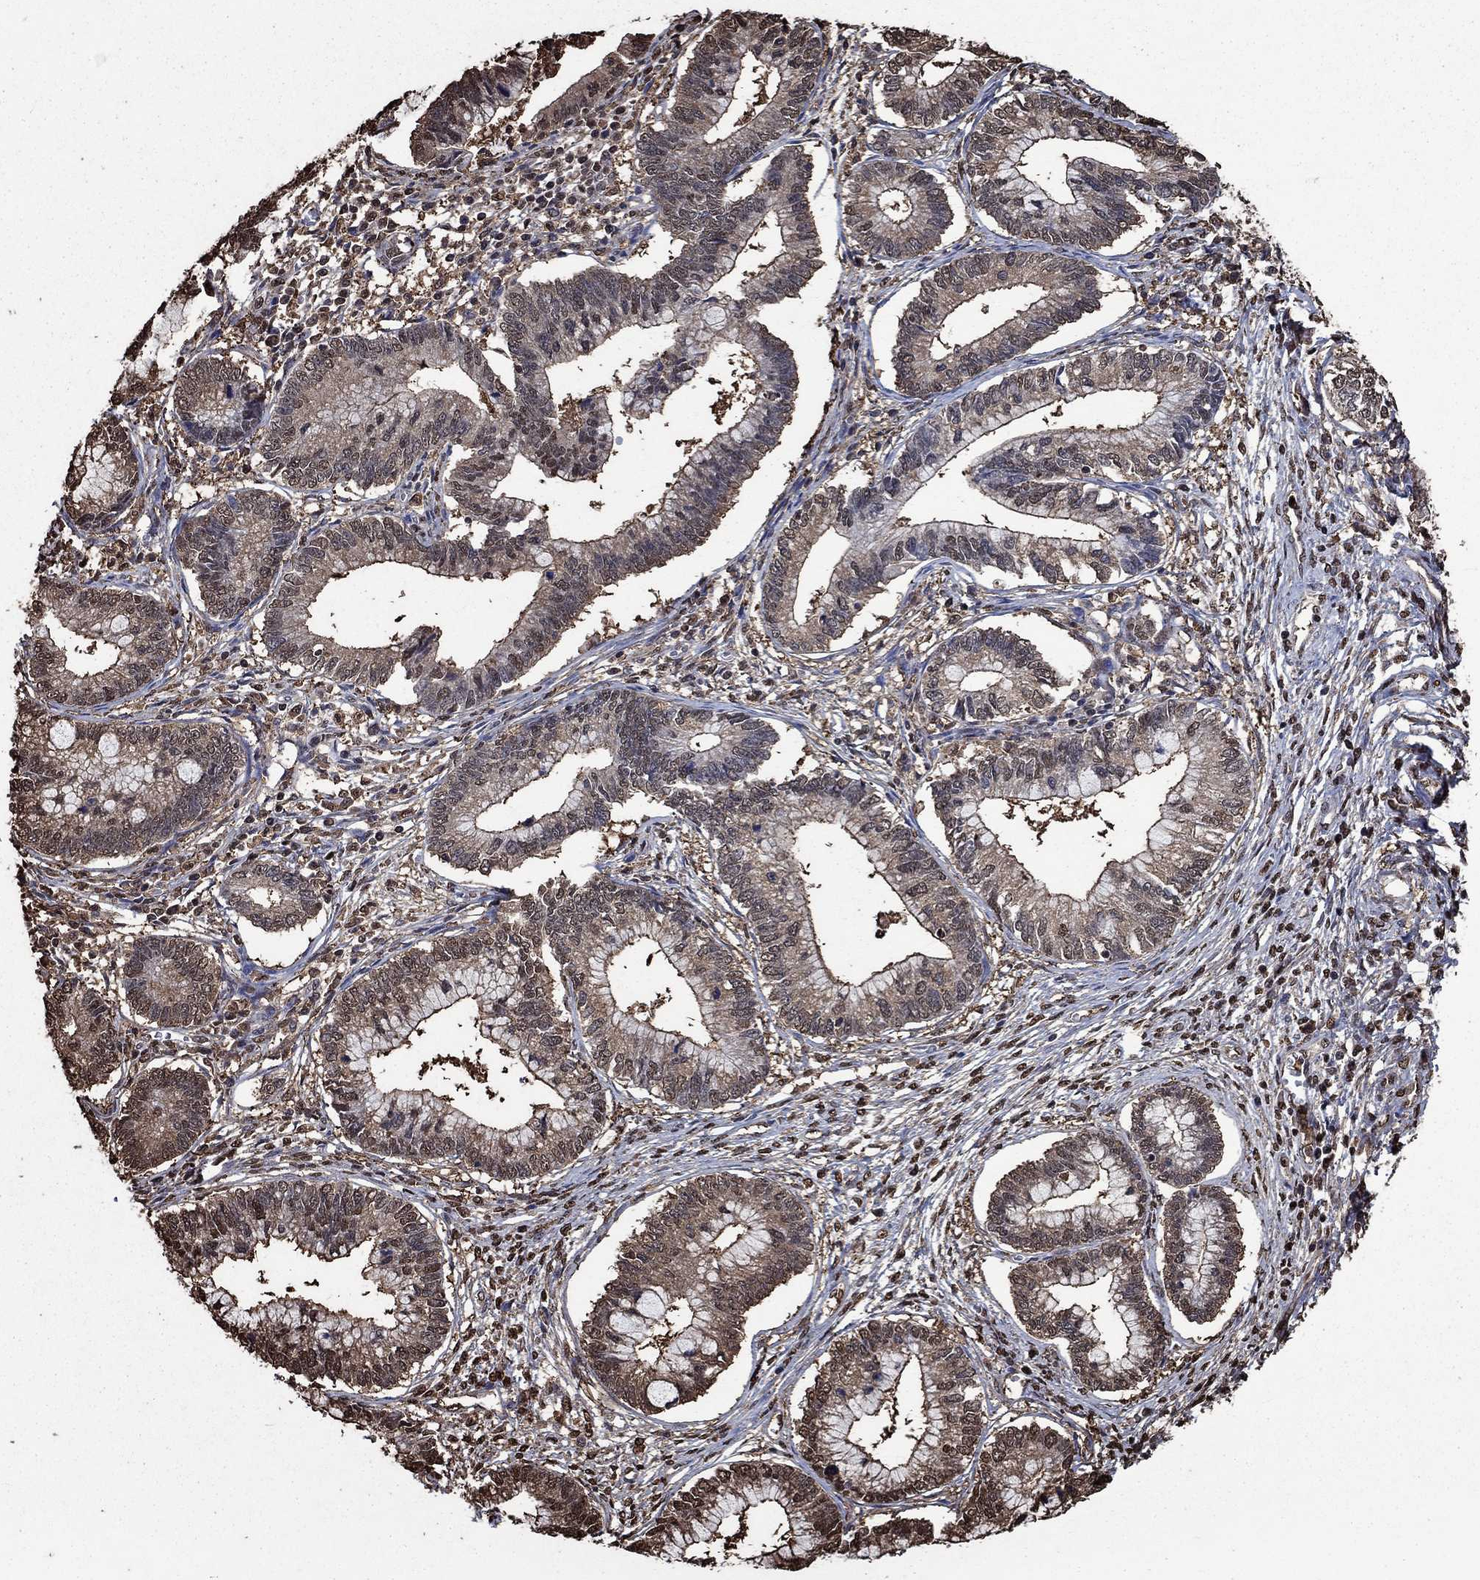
{"staining": {"intensity": "weak", "quantity": "<25%", "location": "cytoplasmic/membranous"}, "tissue": "cervical cancer", "cell_type": "Tumor cells", "image_type": "cancer", "snomed": [{"axis": "morphology", "description": "Adenocarcinoma, NOS"}, {"axis": "topography", "description": "Cervix"}], "caption": "Immunohistochemical staining of cervical adenocarcinoma reveals no significant staining in tumor cells.", "gene": "GAPDH", "patient": {"sex": "female", "age": 44}}